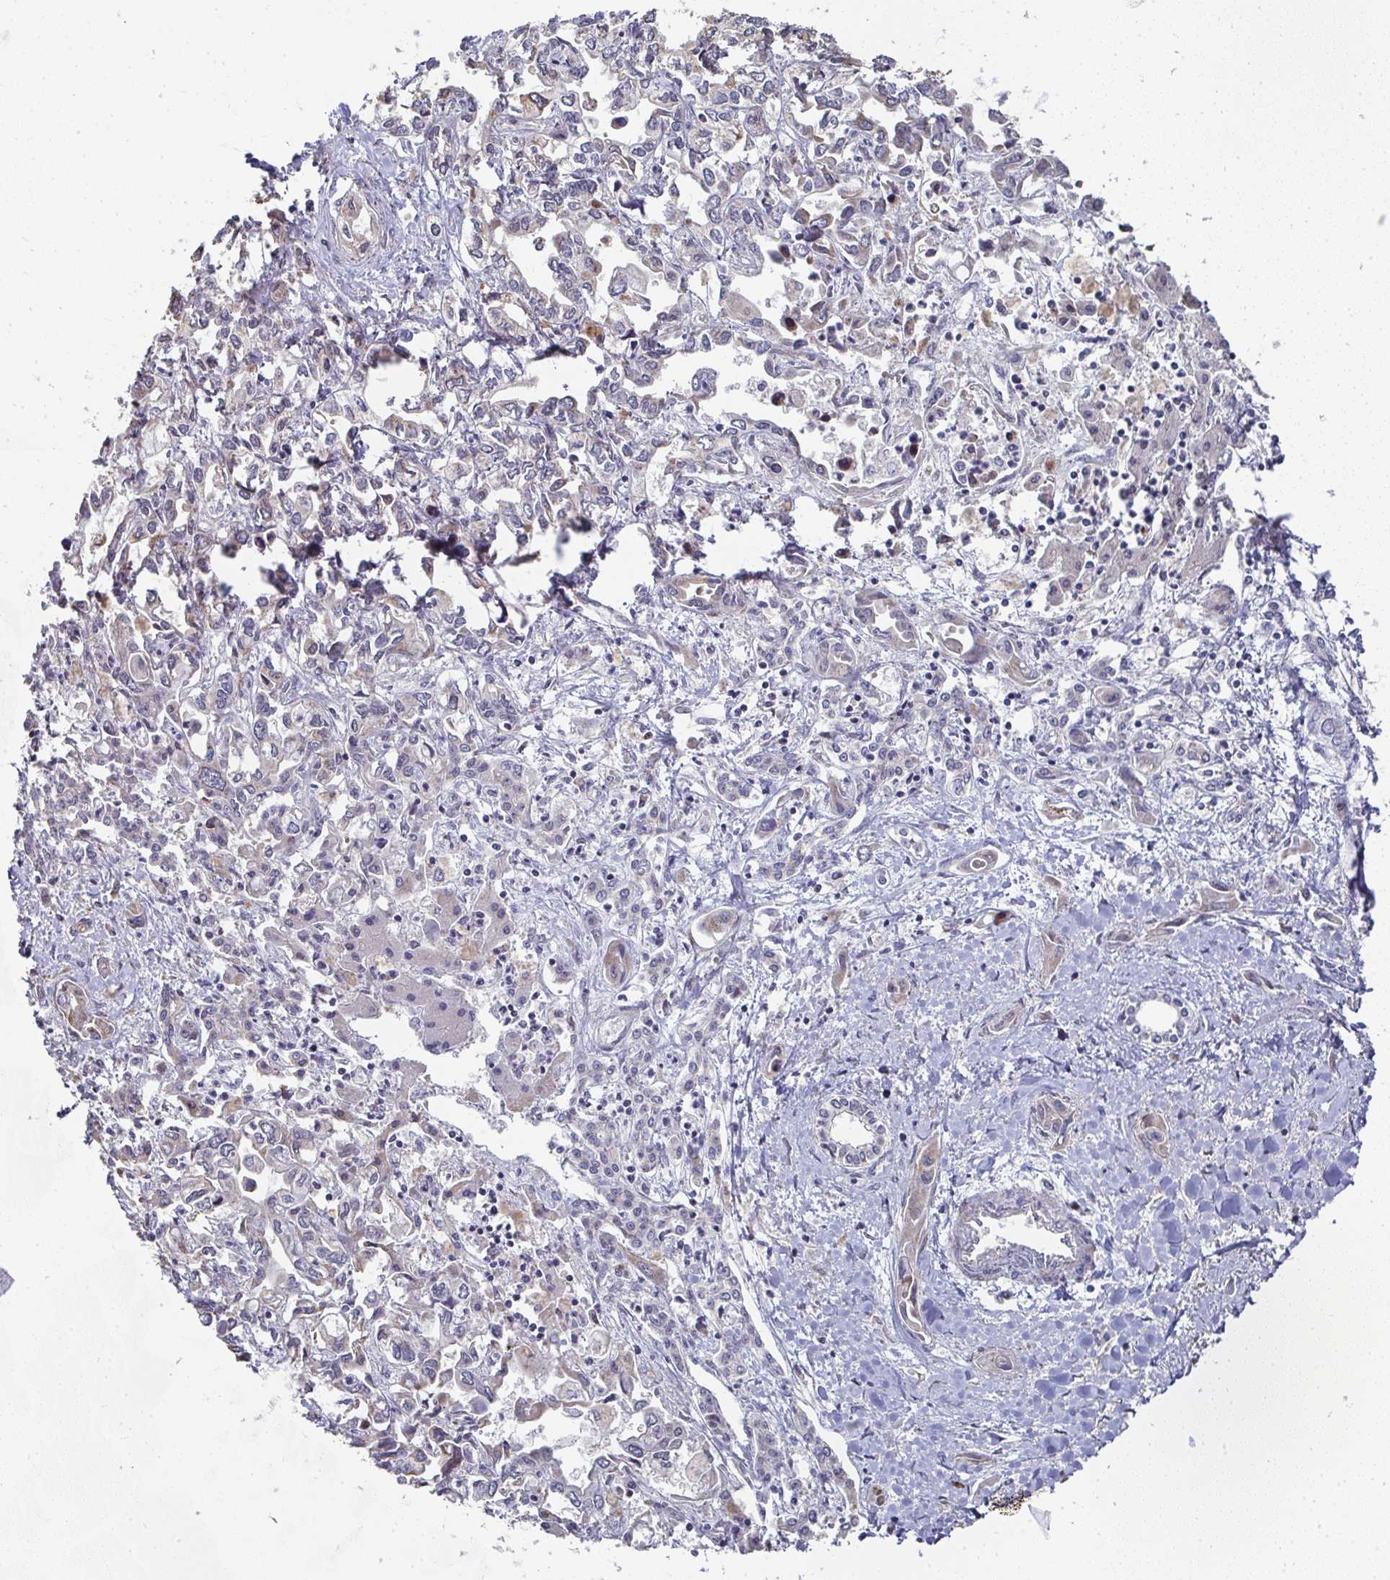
{"staining": {"intensity": "negative", "quantity": "none", "location": "none"}, "tissue": "liver cancer", "cell_type": "Tumor cells", "image_type": "cancer", "snomed": [{"axis": "morphology", "description": "Cholangiocarcinoma"}, {"axis": "topography", "description": "Liver"}], "caption": "An immunohistochemistry photomicrograph of cholangiocarcinoma (liver) is shown. There is no staining in tumor cells of cholangiocarcinoma (liver). (Immunohistochemistry (ihc), brightfield microscopy, high magnification).", "gene": "AGTPBP1", "patient": {"sex": "female", "age": 64}}